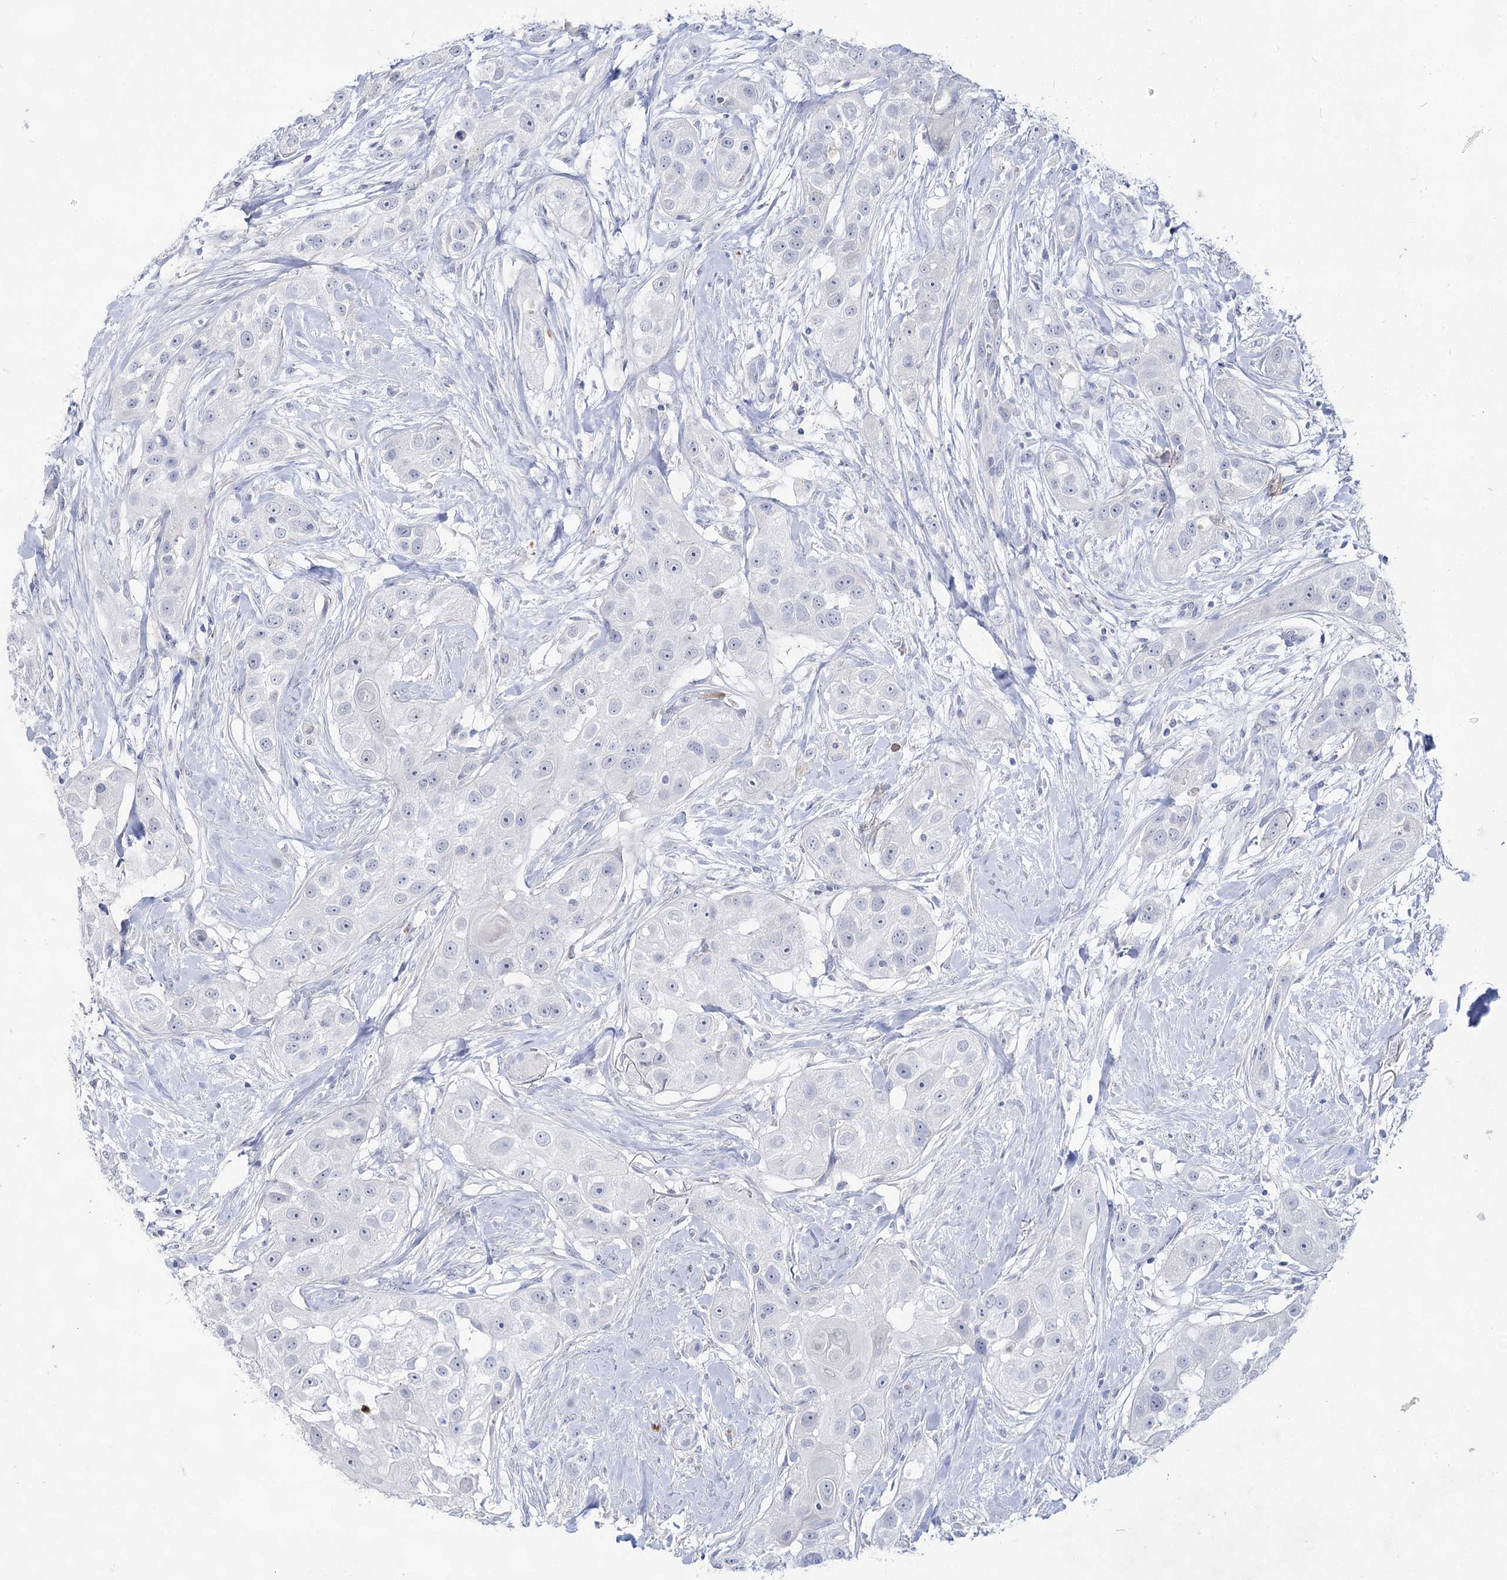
{"staining": {"intensity": "negative", "quantity": "none", "location": "none"}, "tissue": "head and neck cancer", "cell_type": "Tumor cells", "image_type": "cancer", "snomed": [{"axis": "morphology", "description": "Normal tissue, NOS"}, {"axis": "morphology", "description": "Squamous cell carcinoma, NOS"}, {"axis": "topography", "description": "Skeletal muscle"}, {"axis": "topography", "description": "Head-Neck"}], "caption": "Tumor cells show no significant positivity in head and neck cancer (squamous cell carcinoma). (Brightfield microscopy of DAB (3,3'-diaminobenzidine) IHC at high magnification).", "gene": "ACRV1", "patient": {"sex": "male", "age": 51}}